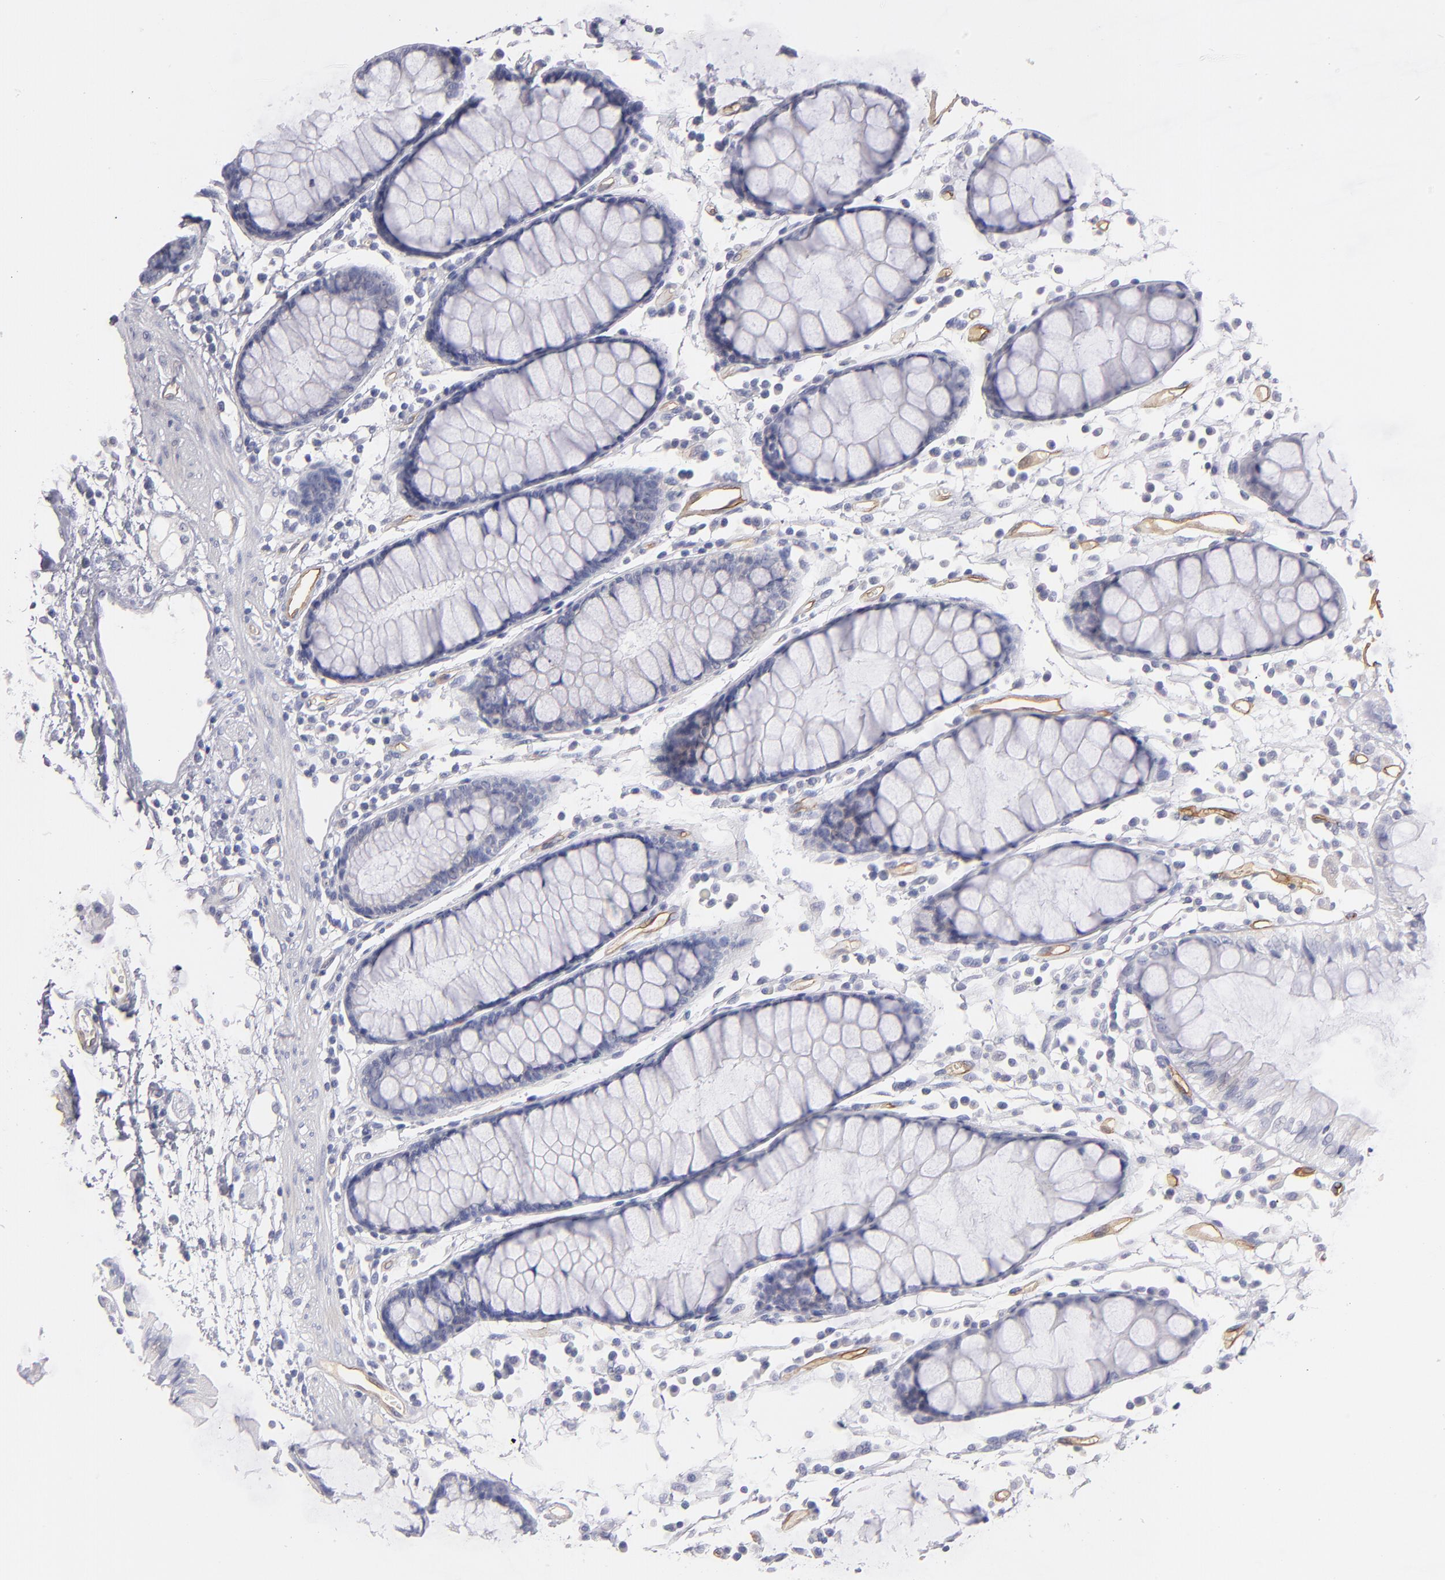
{"staining": {"intensity": "moderate", "quantity": ">75%", "location": "cytoplasmic/membranous"}, "tissue": "colon", "cell_type": "Endothelial cells", "image_type": "normal", "snomed": [{"axis": "morphology", "description": "Normal tissue, NOS"}, {"axis": "topography", "description": "Colon"}], "caption": "High-power microscopy captured an immunohistochemistry (IHC) micrograph of normal colon, revealing moderate cytoplasmic/membranous staining in about >75% of endothelial cells. (brown staining indicates protein expression, while blue staining denotes nuclei).", "gene": "PLVAP", "patient": {"sex": "female", "age": 78}}